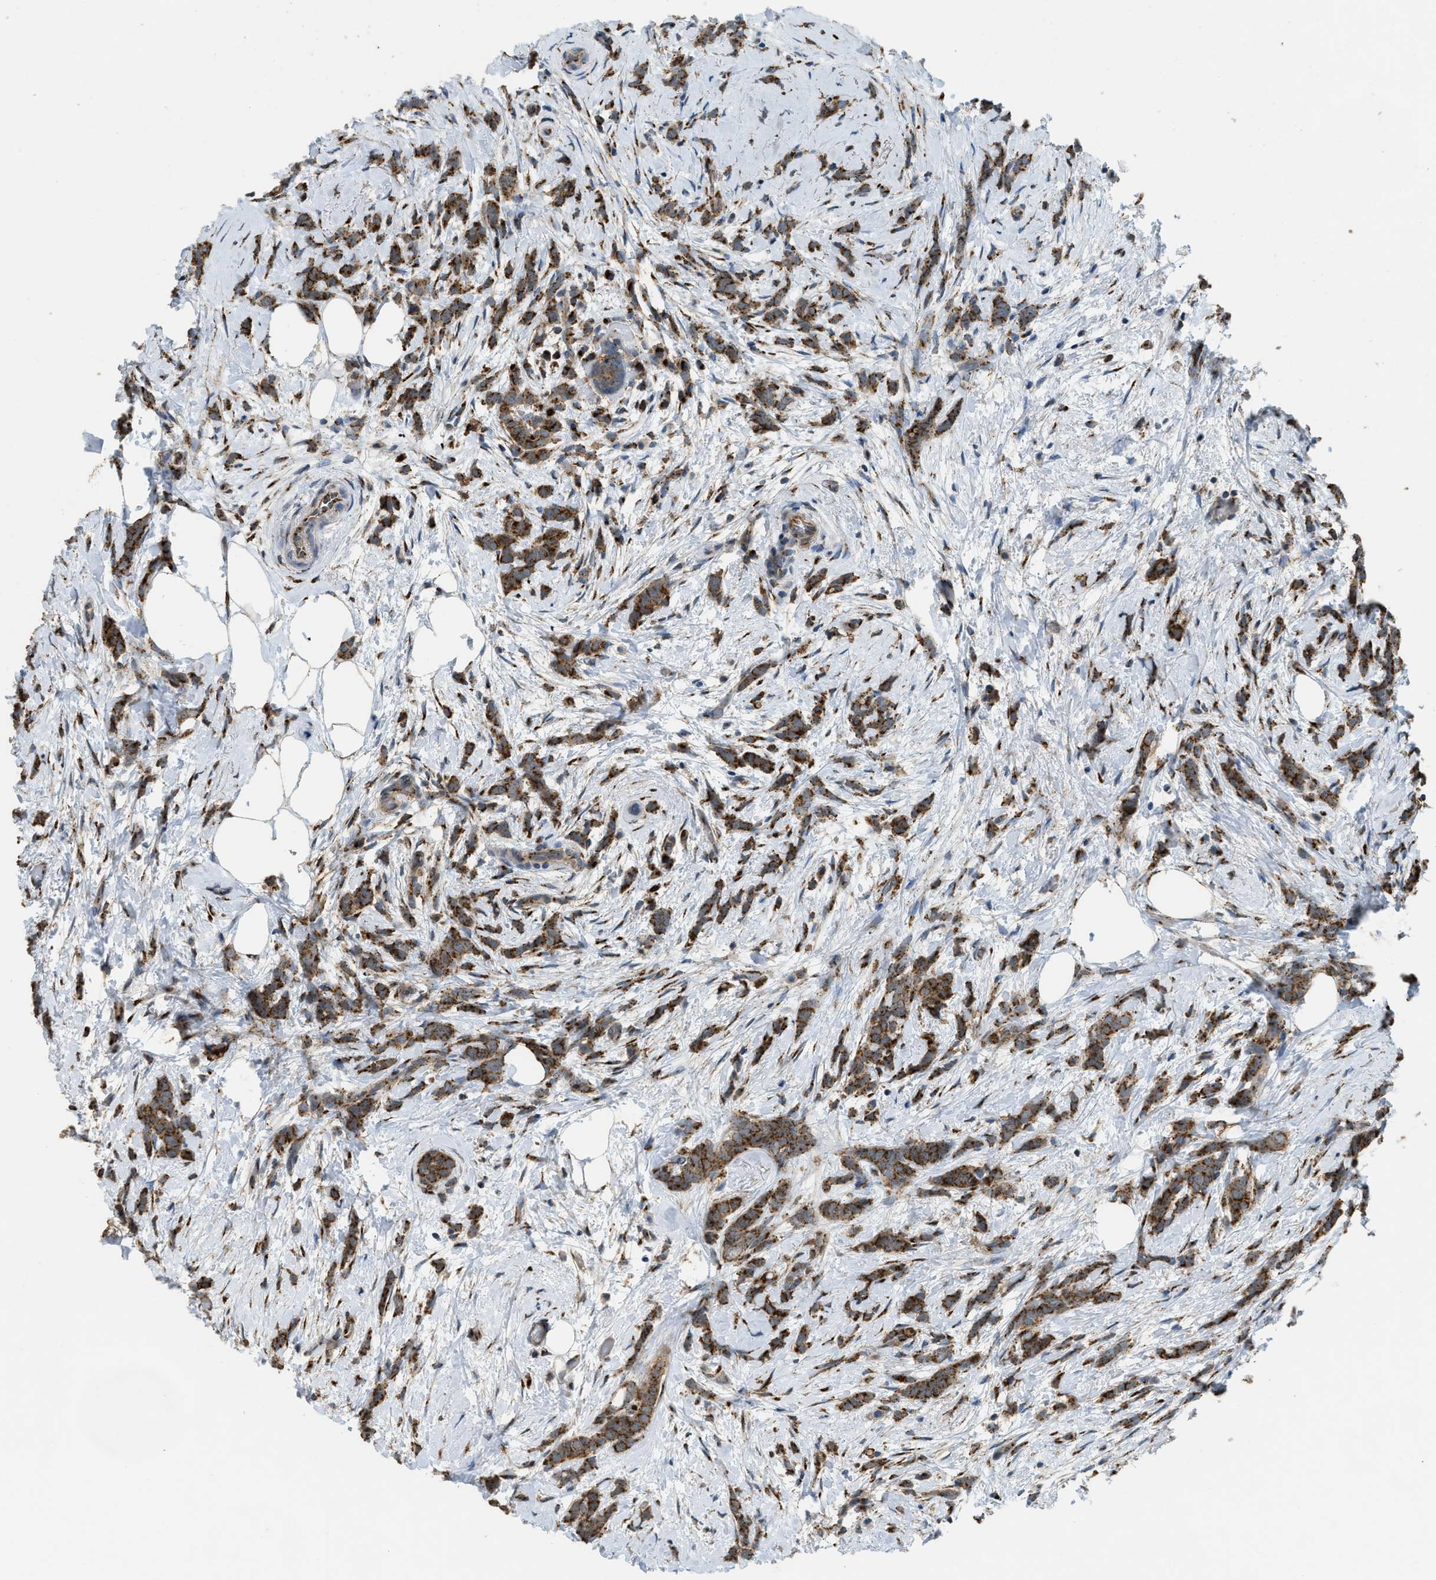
{"staining": {"intensity": "strong", "quantity": ">75%", "location": "cytoplasmic/membranous"}, "tissue": "breast cancer", "cell_type": "Tumor cells", "image_type": "cancer", "snomed": [{"axis": "morphology", "description": "Lobular carcinoma, in situ"}, {"axis": "morphology", "description": "Lobular carcinoma"}, {"axis": "topography", "description": "Breast"}], "caption": "High-power microscopy captured an immunohistochemistry (IHC) histopathology image of lobular carcinoma in situ (breast), revealing strong cytoplasmic/membranous positivity in approximately >75% of tumor cells.", "gene": "IPO7", "patient": {"sex": "female", "age": 41}}